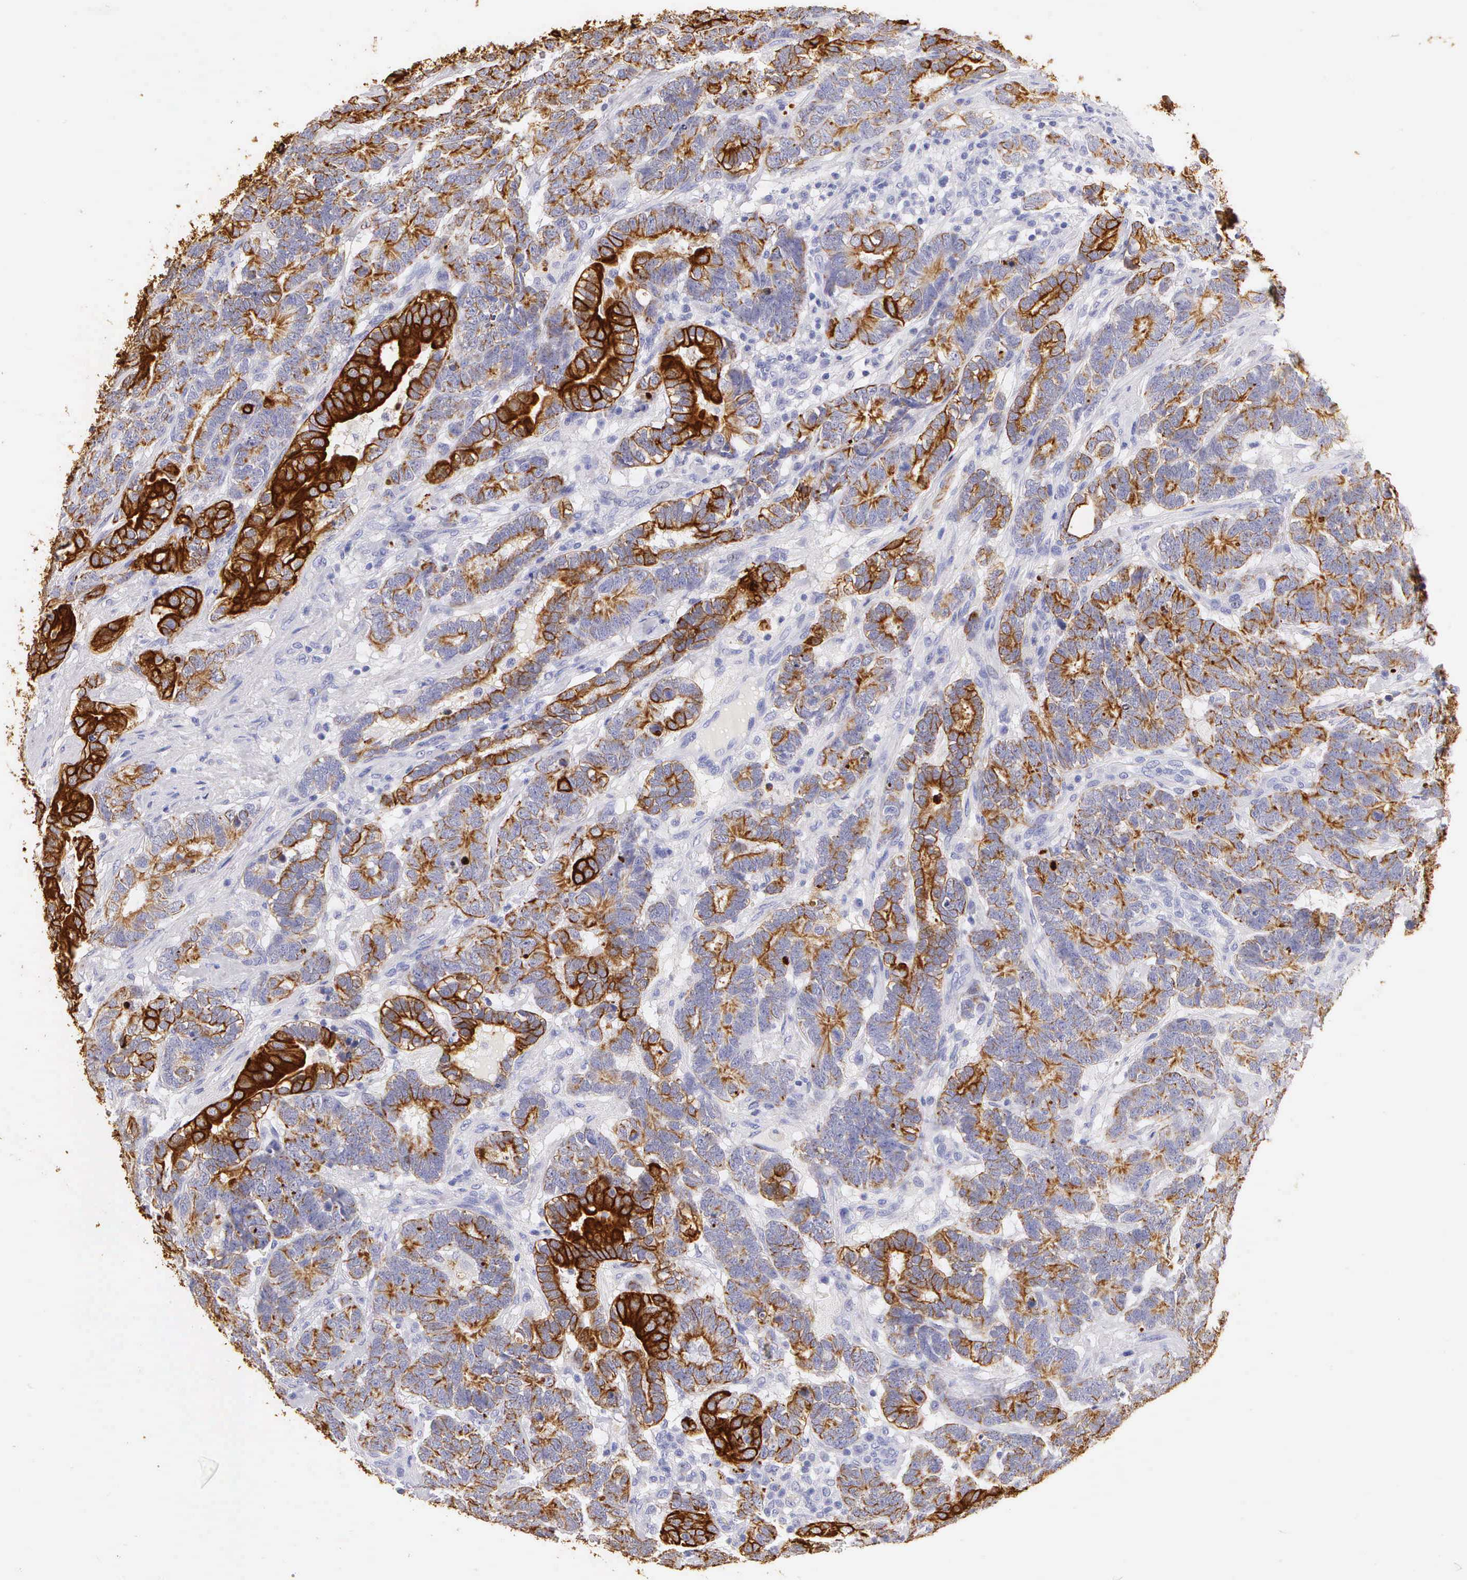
{"staining": {"intensity": "strong", "quantity": "25%-75%", "location": "cytoplasmic/membranous"}, "tissue": "testis cancer", "cell_type": "Tumor cells", "image_type": "cancer", "snomed": [{"axis": "morphology", "description": "Carcinoma, Embryonal, NOS"}, {"axis": "topography", "description": "Testis"}], "caption": "Embryonal carcinoma (testis) was stained to show a protein in brown. There is high levels of strong cytoplasmic/membranous staining in about 25%-75% of tumor cells. Nuclei are stained in blue.", "gene": "KRT17", "patient": {"sex": "male", "age": 26}}